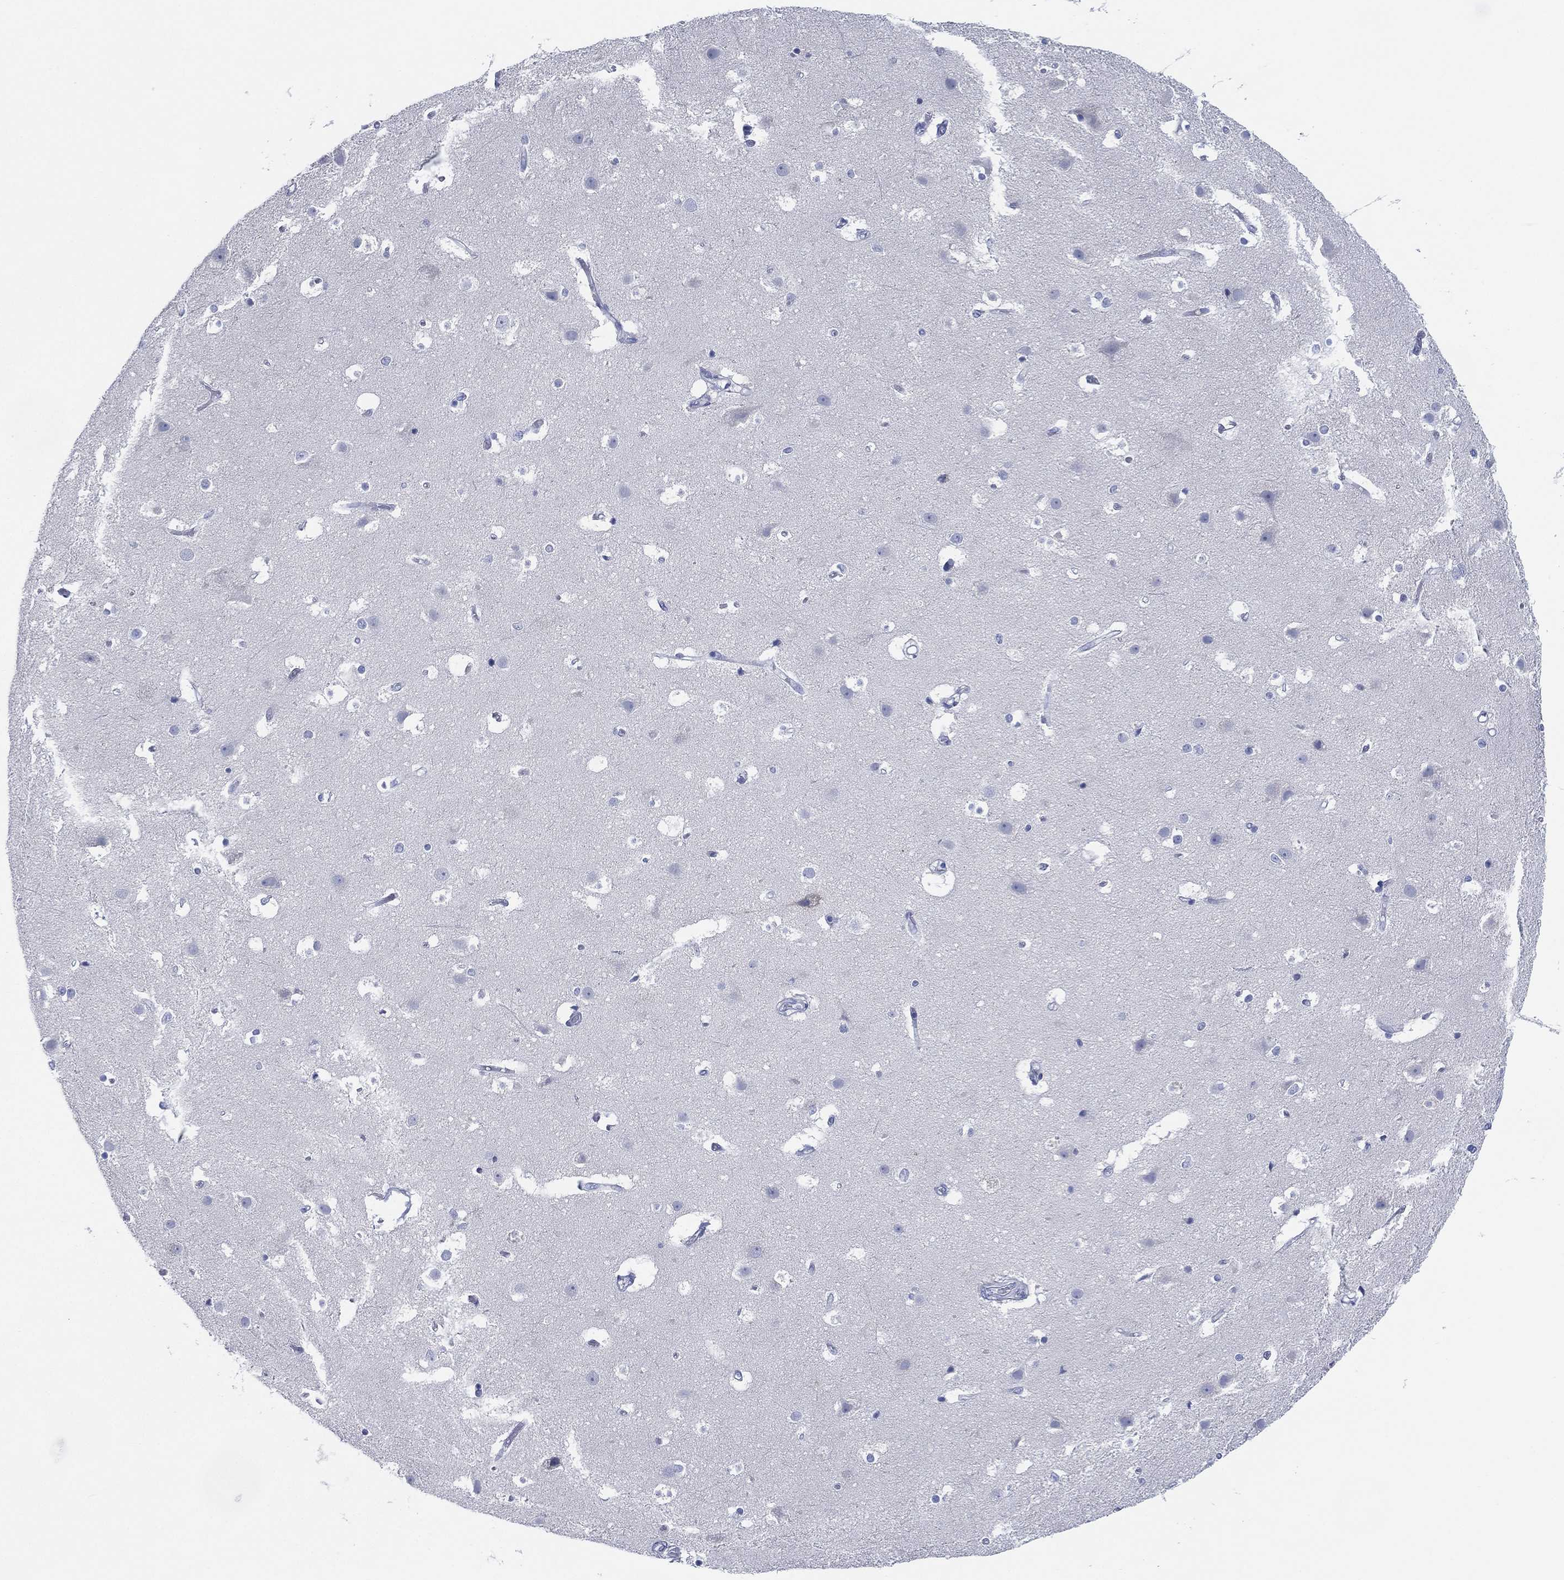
{"staining": {"intensity": "negative", "quantity": "none", "location": "none"}, "tissue": "cerebral cortex", "cell_type": "Endothelial cells", "image_type": "normal", "snomed": [{"axis": "morphology", "description": "Normal tissue, NOS"}, {"axis": "topography", "description": "Cerebral cortex"}], "caption": "There is no significant staining in endothelial cells of cerebral cortex. (Brightfield microscopy of DAB (3,3'-diaminobenzidine) immunohistochemistry at high magnification).", "gene": "ADAD2", "patient": {"sex": "female", "age": 52}}